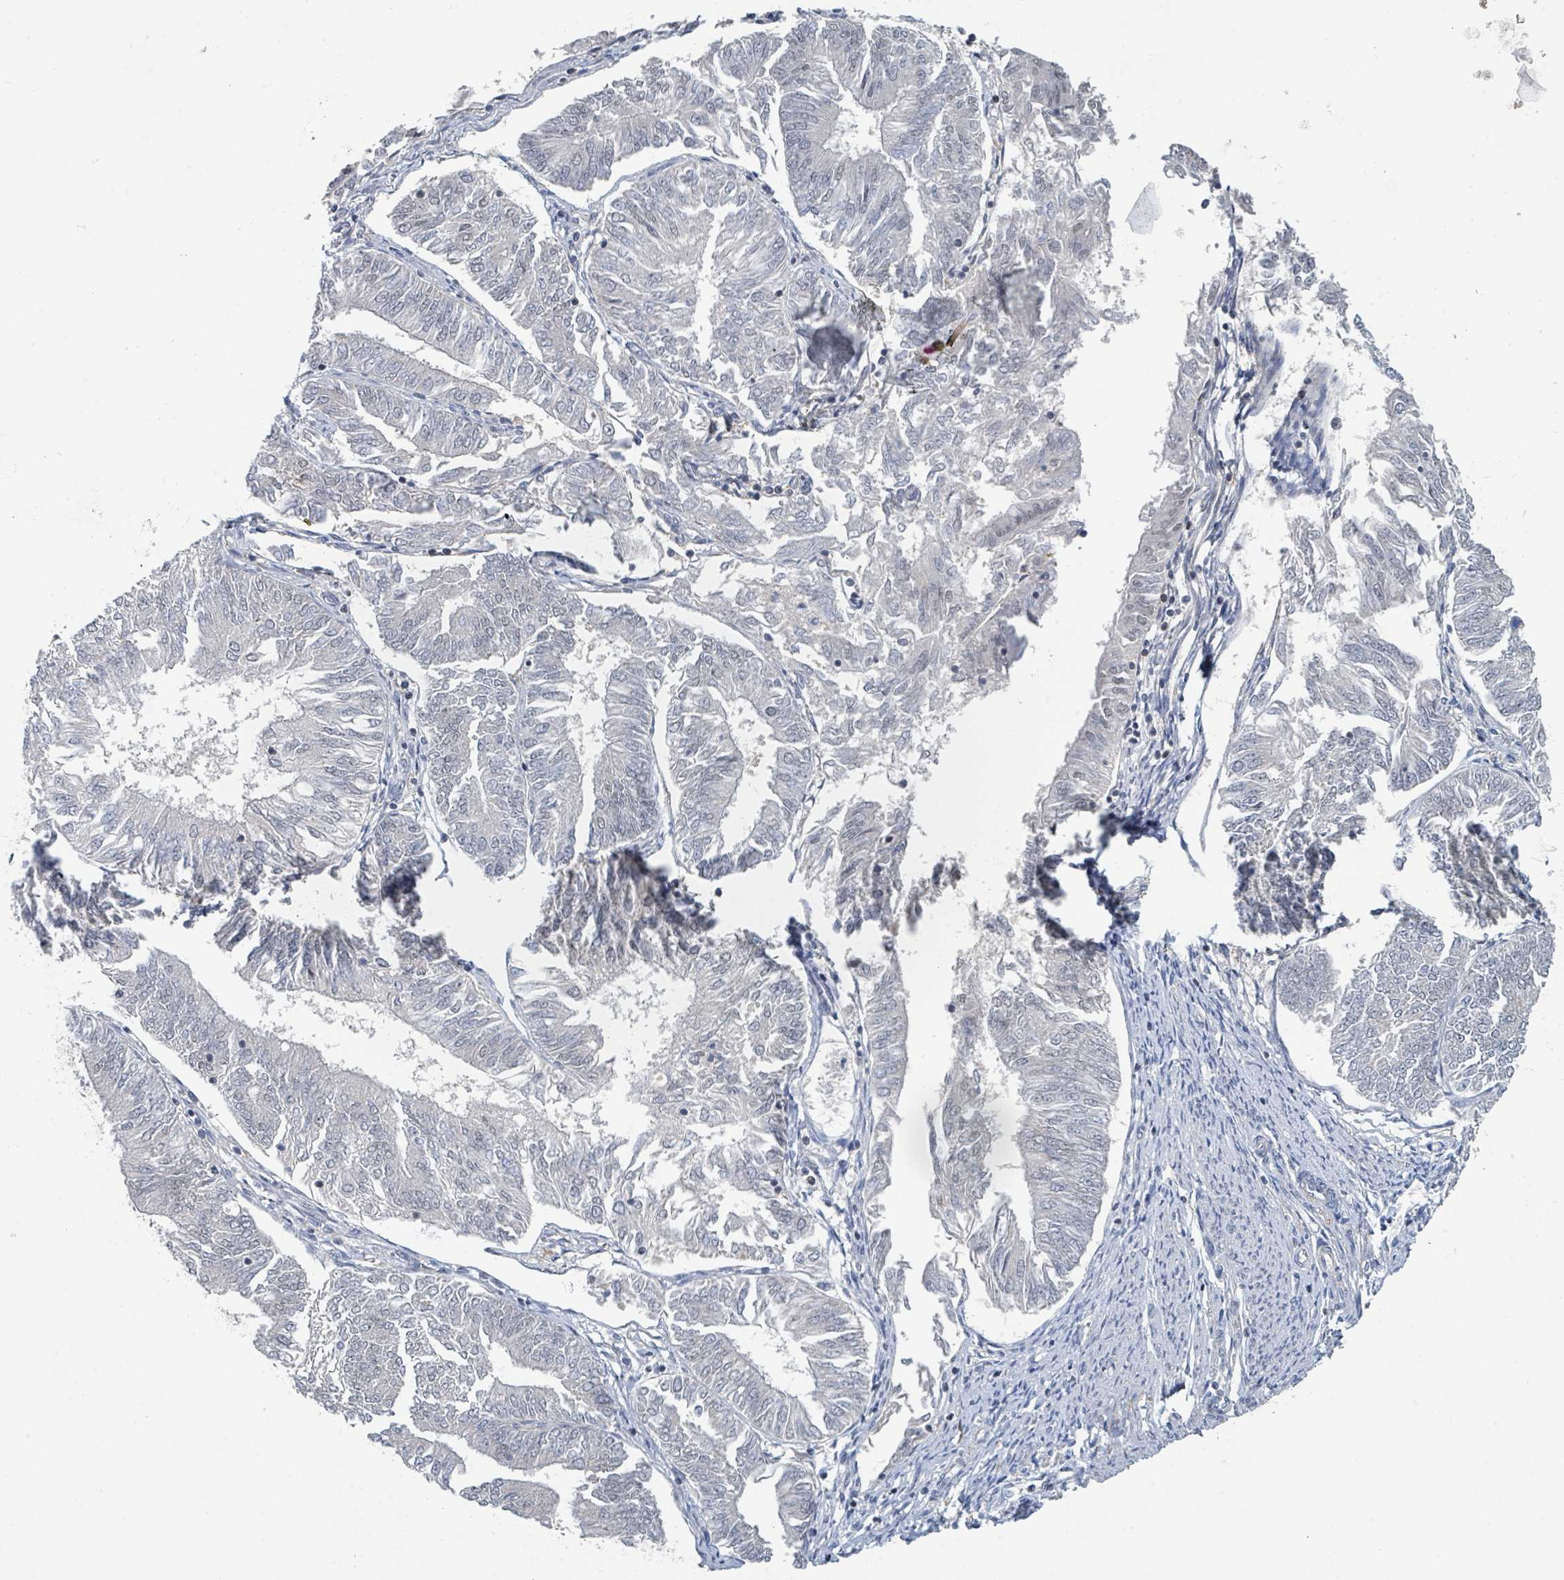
{"staining": {"intensity": "negative", "quantity": "none", "location": "none"}, "tissue": "endometrial cancer", "cell_type": "Tumor cells", "image_type": "cancer", "snomed": [{"axis": "morphology", "description": "Adenocarcinoma, NOS"}, {"axis": "topography", "description": "Endometrium"}], "caption": "High power microscopy histopathology image of an immunohistochemistry micrograph of endometrial cancer, revealing no significant positivity in tumor cells.", "gene": "ANKRD55", "patient": {"sex": "female", "age": 58}}